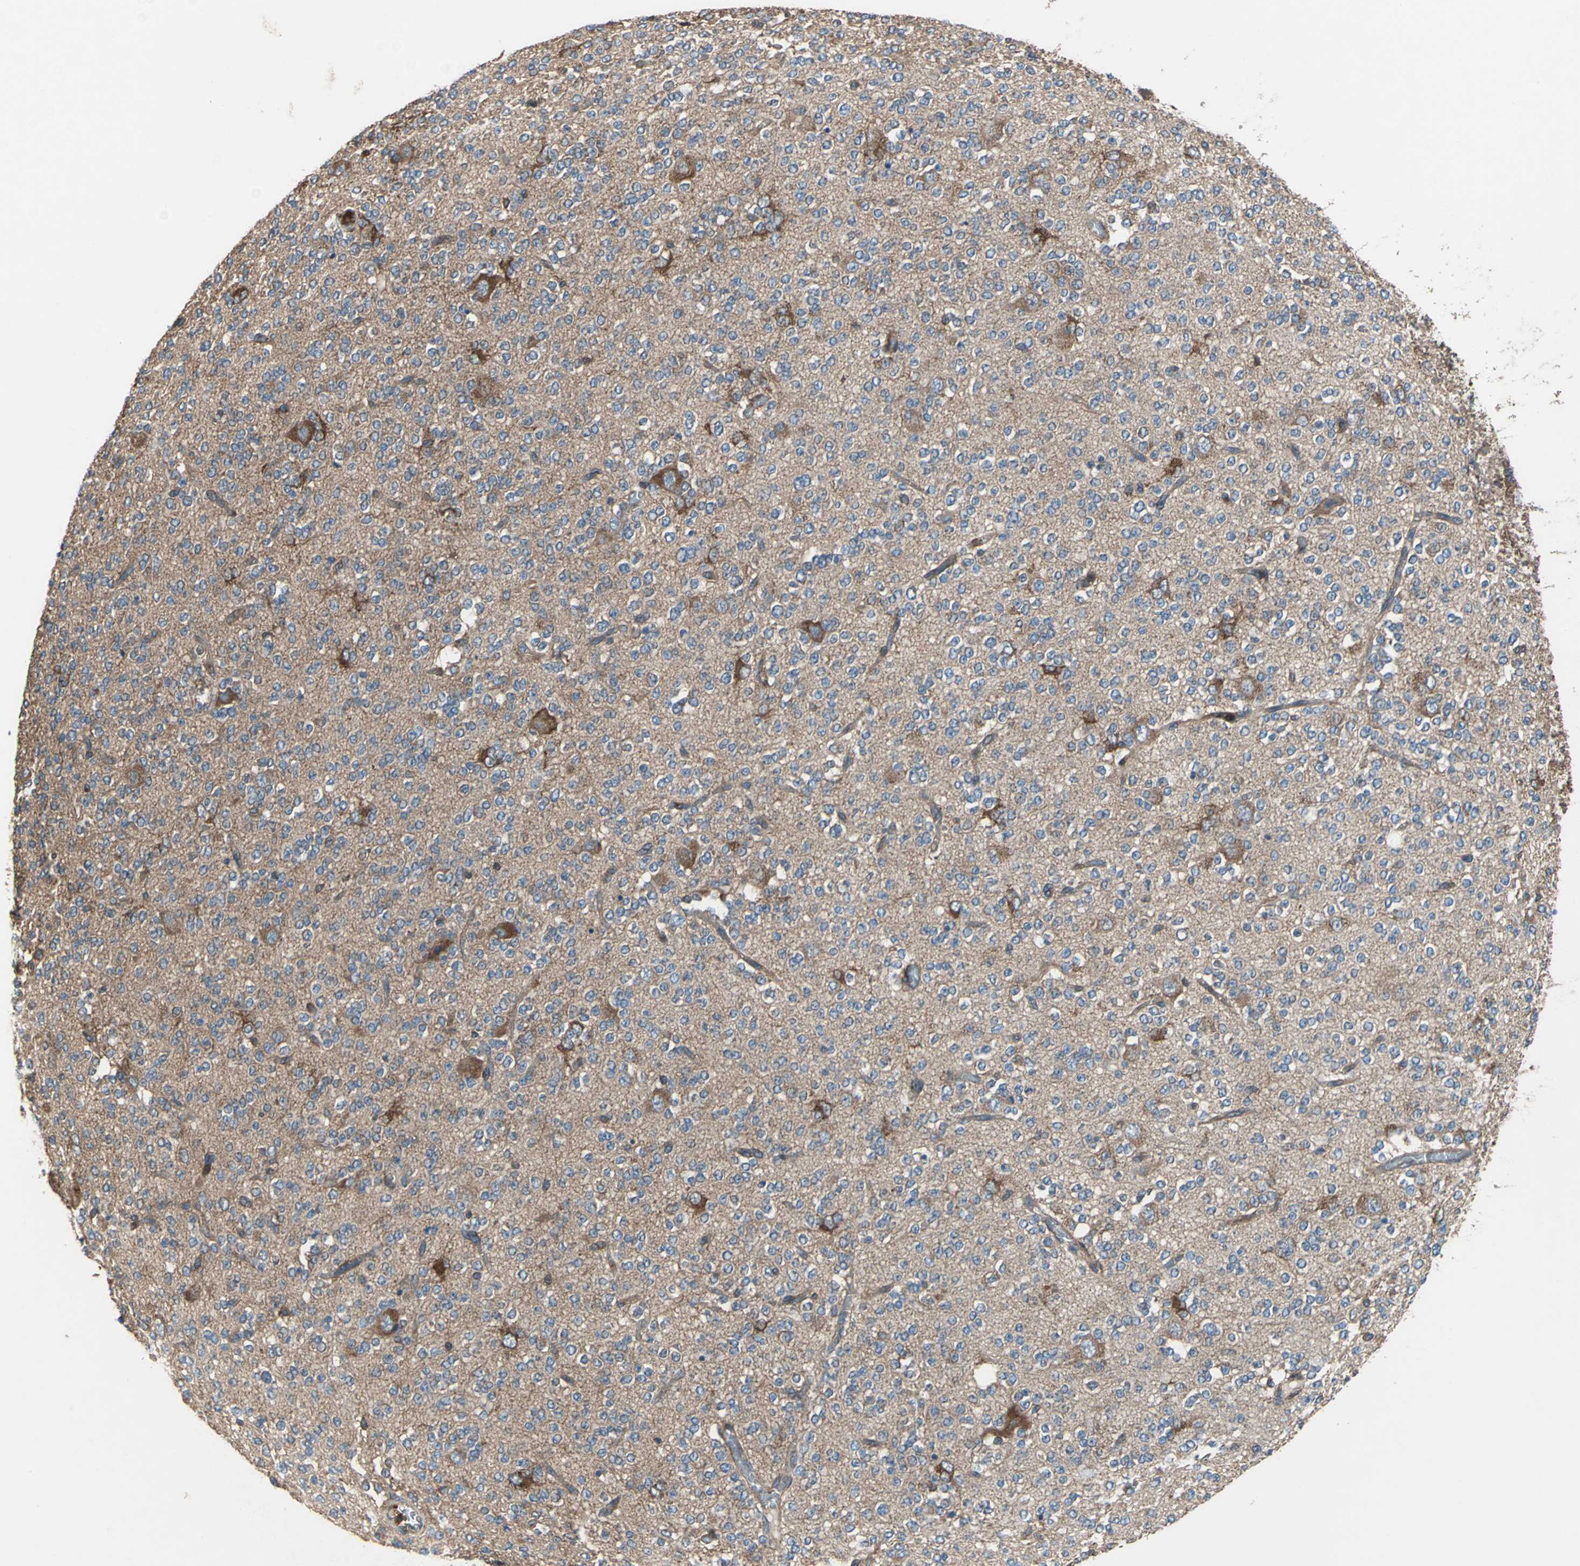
{"staining": {"intensity": "moderate", "quantity": ">75%", "location": "cytoplasmic/membranous"}, "tissue": "glioma", "cell_type": "Tumor cells", "image_type": "cancer", "snomed": [{"axis": "morphology", "description": "Glioma, malignant, Low grade"}, {"axis": "topography", "description": "Brain"}], "caption": "This is a histology image of immunohistochemistry (IHC) staining of glioma, which shows moderate expression in the cytoplasmic/membranous of tumor cells.", "gene": "CAPN1", "patient": {"sex": "male", "age": 38}}